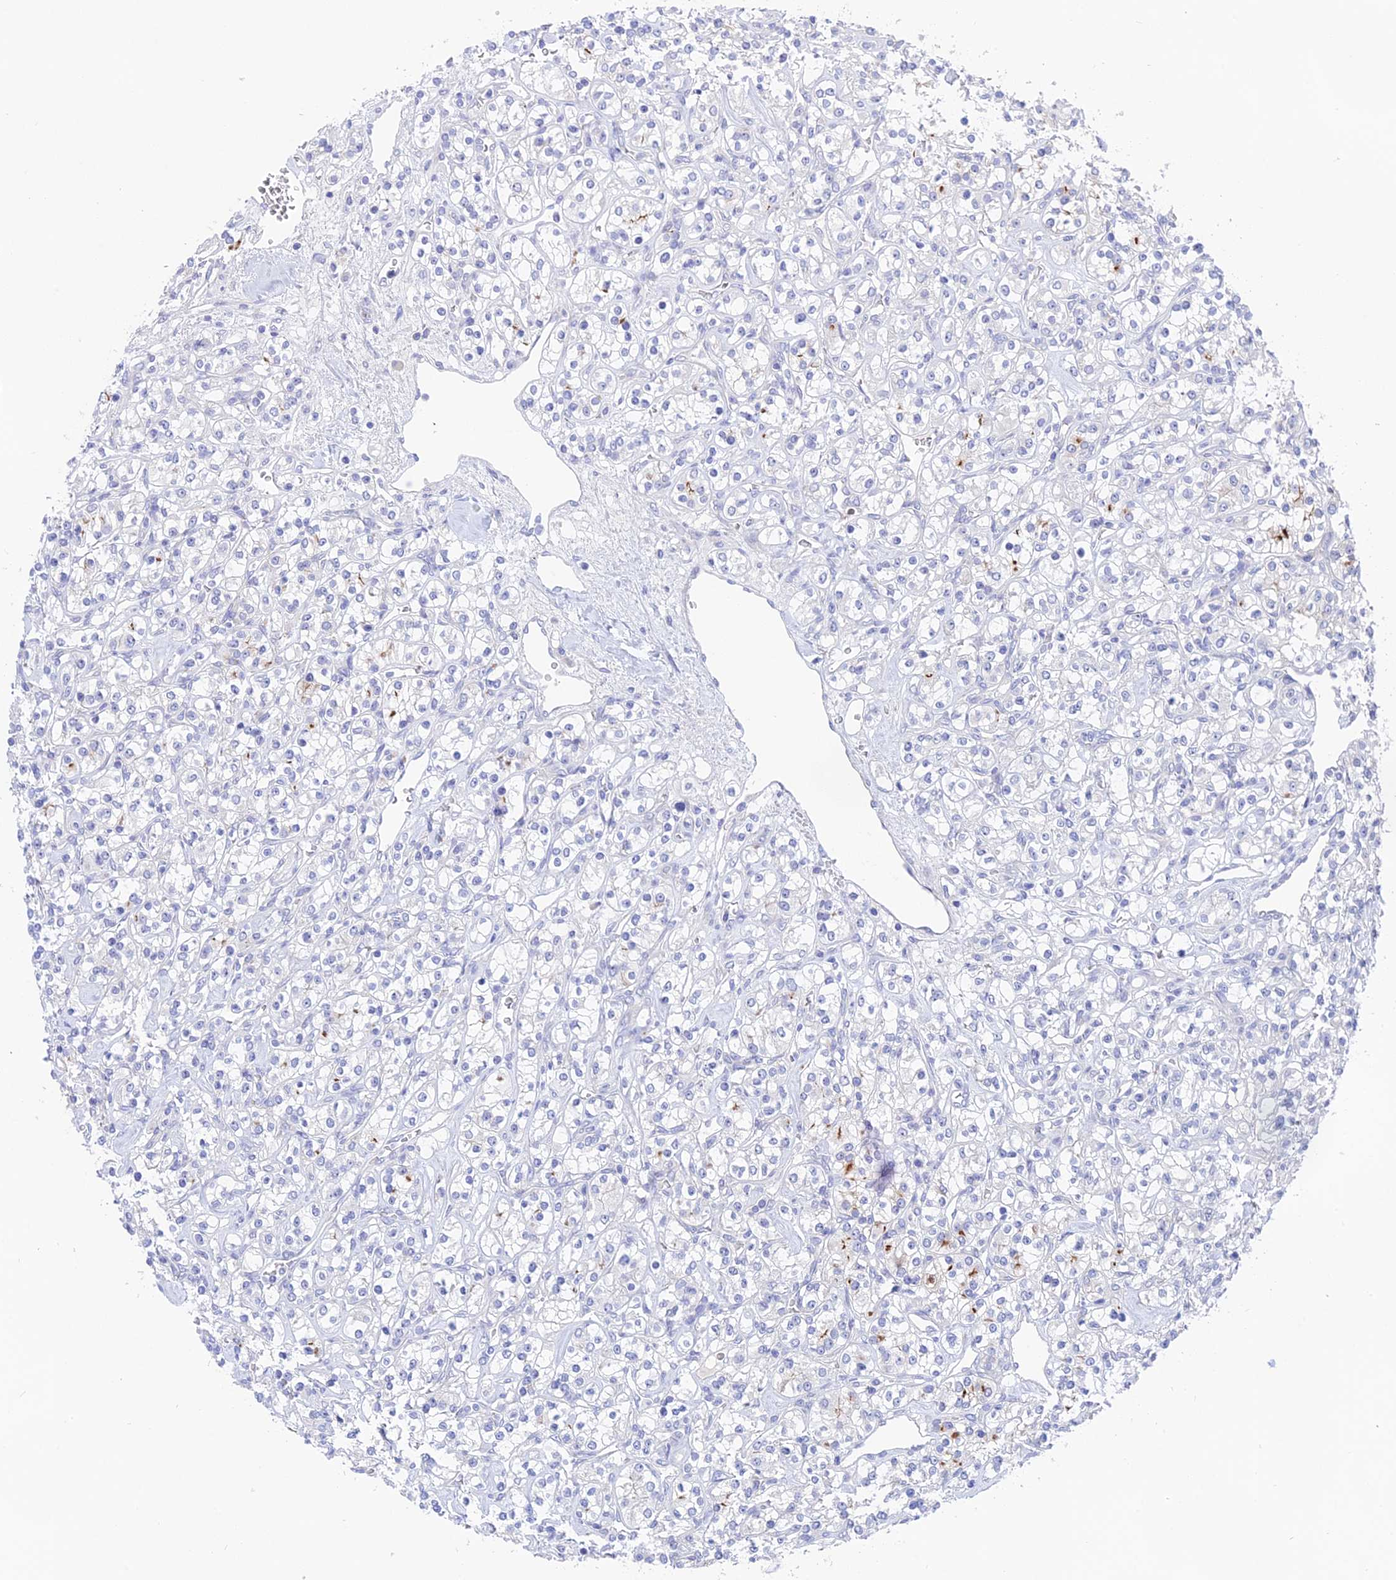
{"staining": {"intensity": "negative", "quantity": "none", "location": "none"}, "tissue": "renal cancer", "cell_type": "Tumor cells", "image_type": "cancer", "snomed": [{"axis": "morphology", "description": "Adenocarcinoma, NOS"}, {"axis": "topography", "description": "Kidney"}], "caption": "IHC histopathology image of neoplastic tissue: renal adenocarcinoma stained with DAB (3,3'-diaminobenzidine) exhibits no significant protein positivity in tumor cells.", "gene": "TENT4B", "patient": {"sex": "male", "age": 77}}